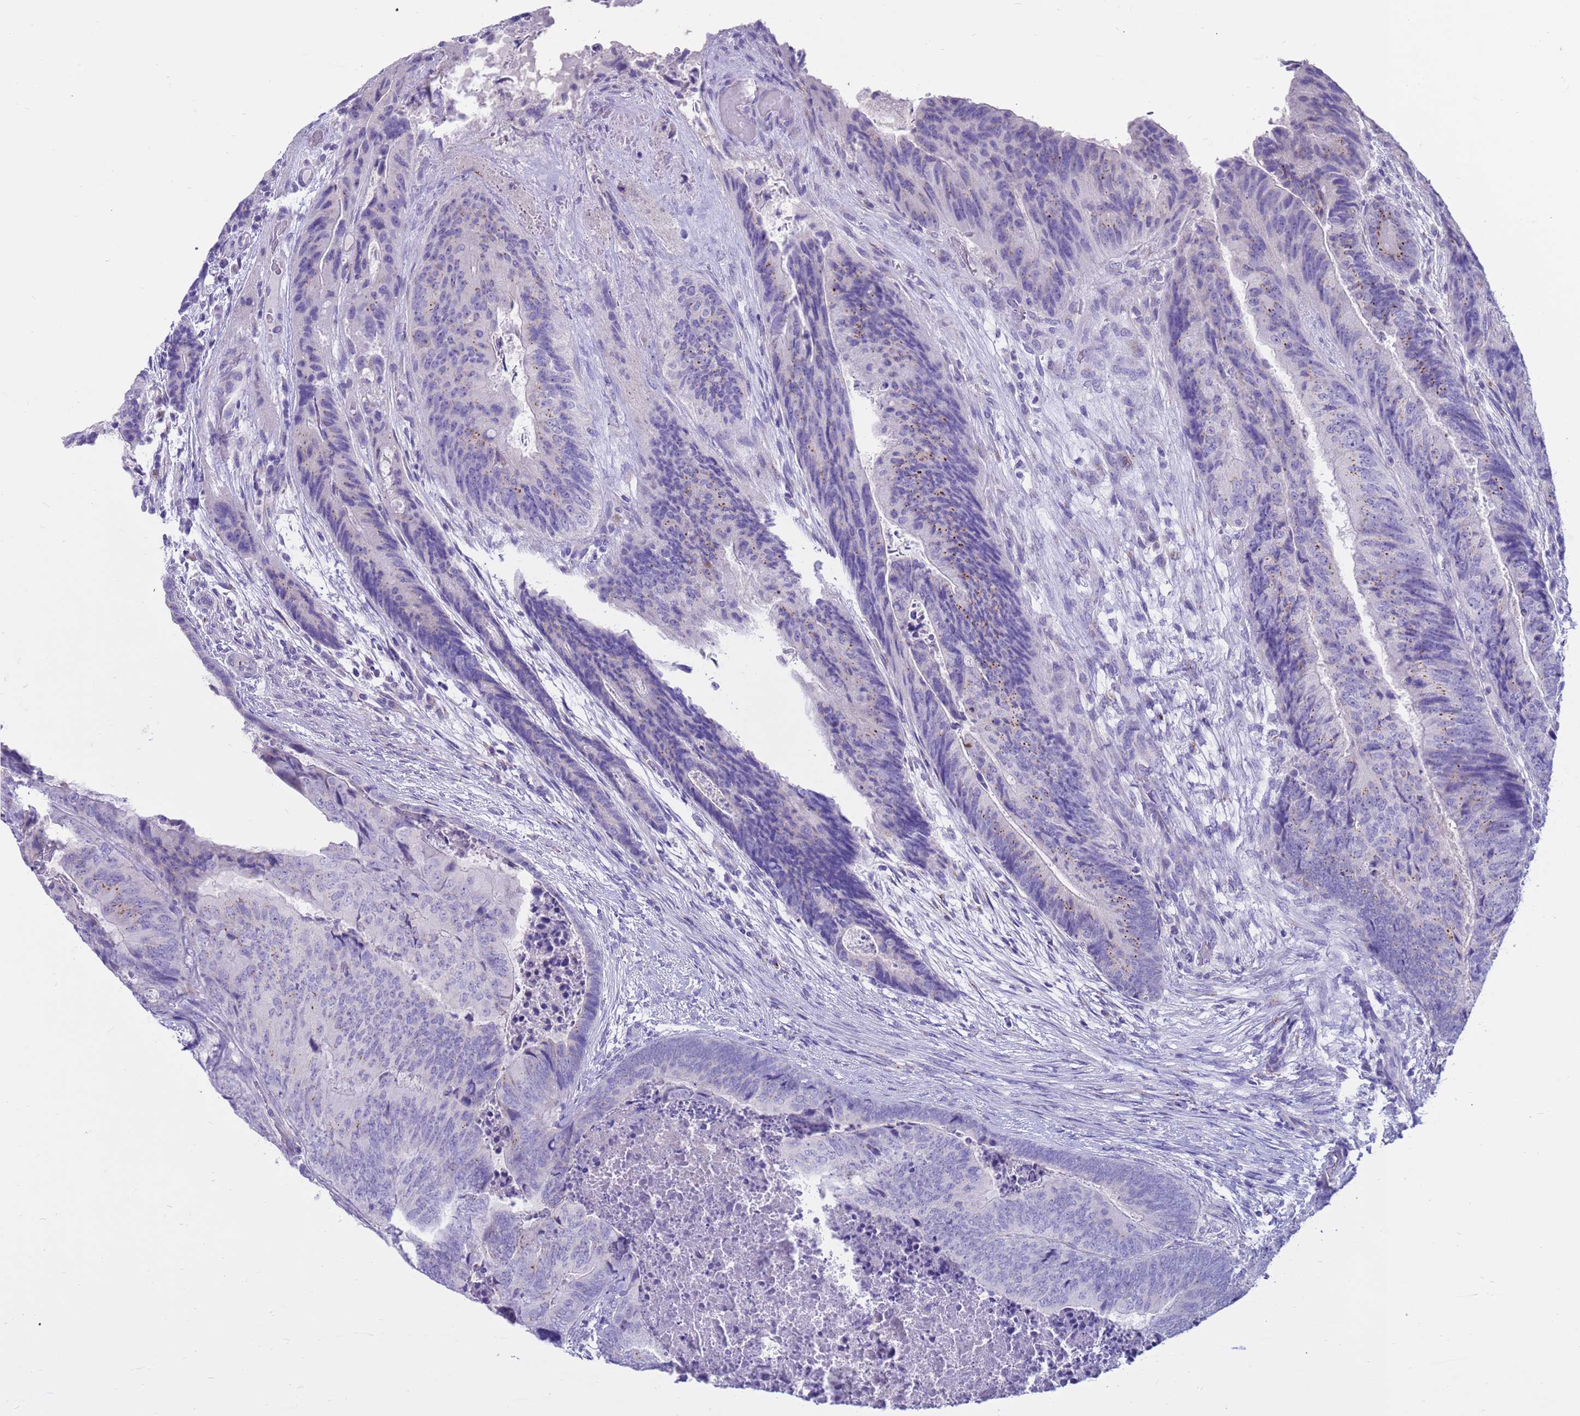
{"staining": {"intensity": "moderate", "quantity": "<25%", "location": "cytoplasmic/membranous"}, "tissue": "colorectal cancer", "cell_type": "Tumor cells", "image_type": "cancer", "snomed": [{"axis": "morphology", "description": "Adenocarcinoma, NOS"}, {"axis": "topography", "description": "Colon"}], "caption": "Immunohistochemistry of colorectal cancer (adenocarcinoma) reveals low levels of moderate cytoplasmic/membranous positivity in approximately <25% of tumor cells.", "gene": "PDE10A", "patient": {"sex": "female", "age": 67}}